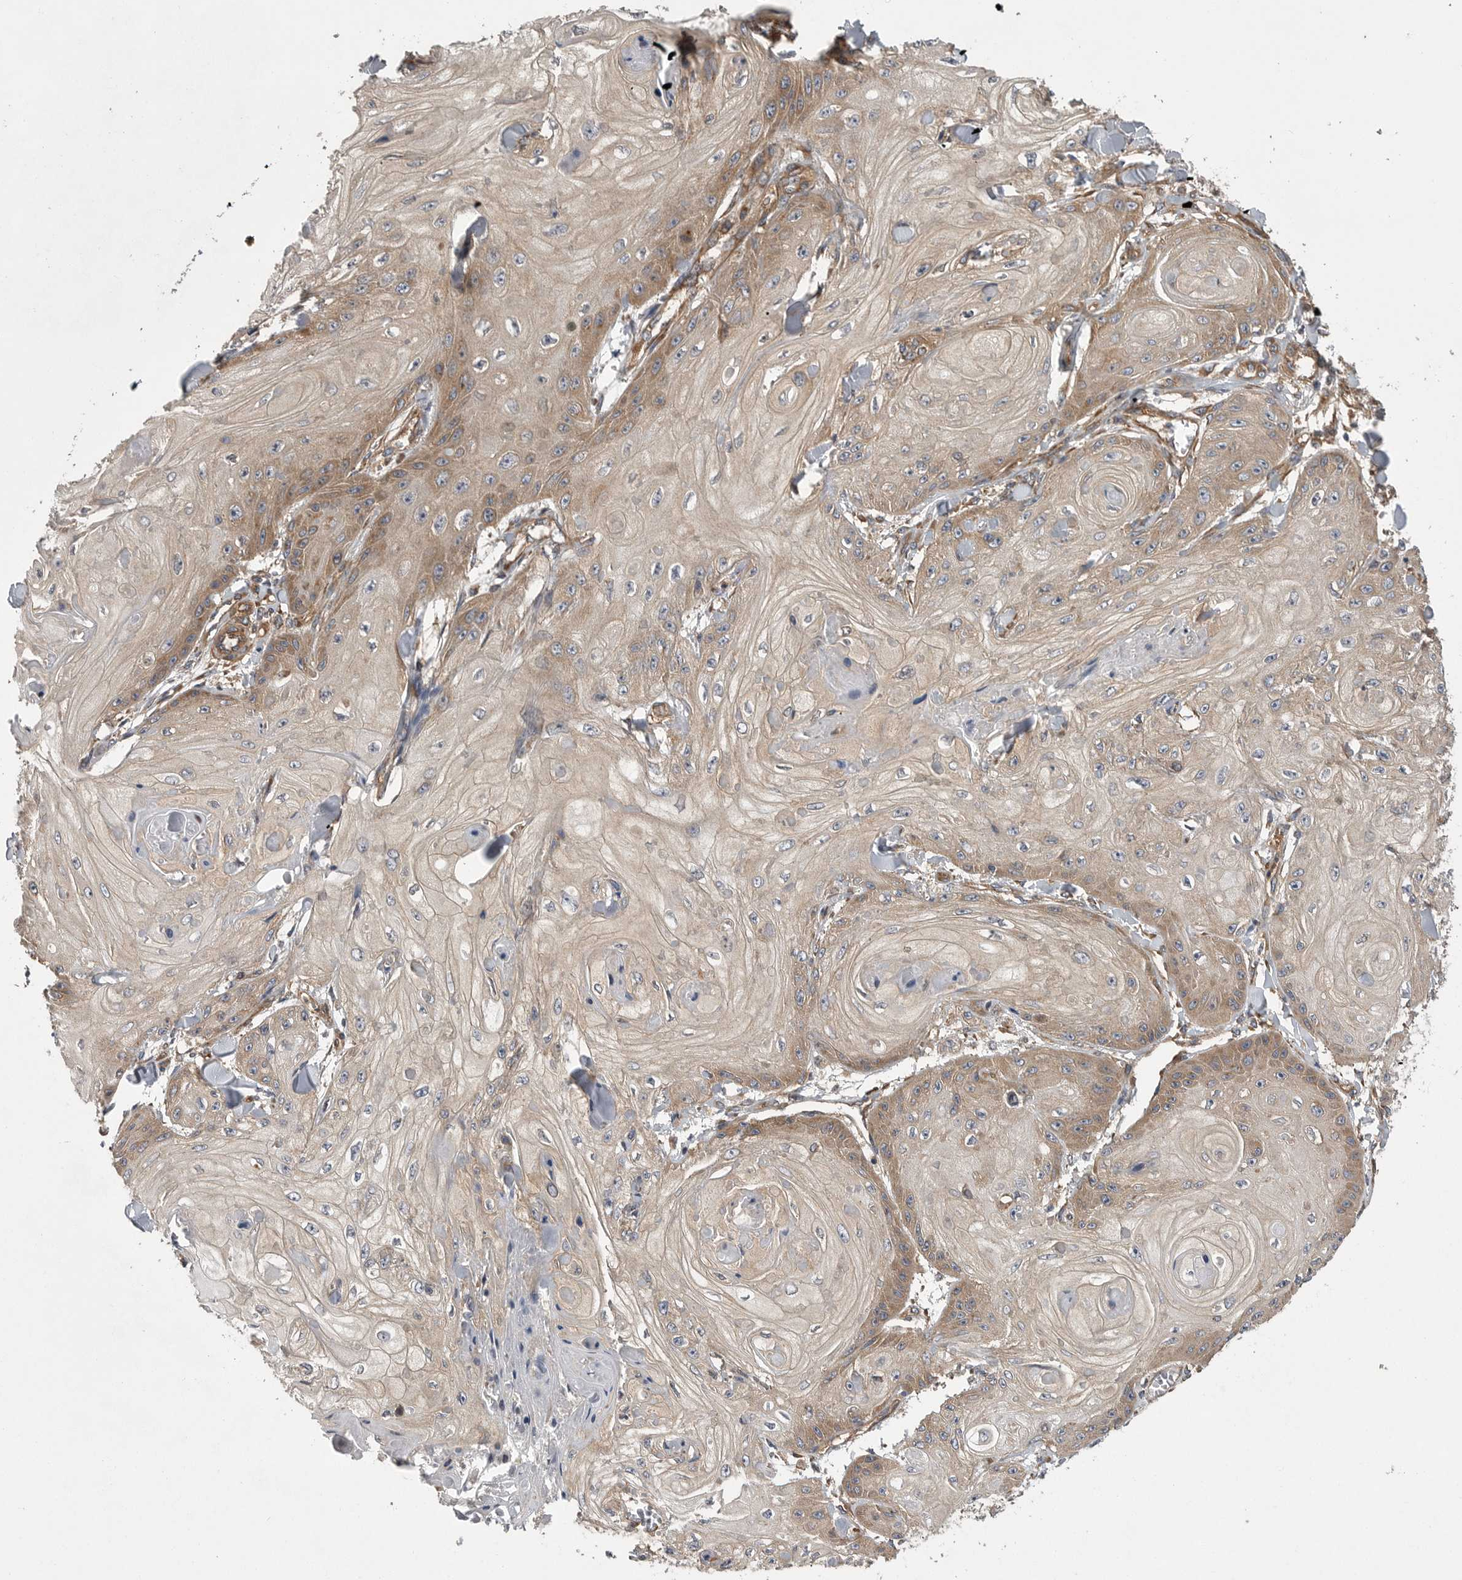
{"staining": {"intensity": "moderate", "quantity": "25%-75%", "location": "cytoplasmic/membranous"}, "tissue": "skin cancer", "cell_type": "Tumor cells", "image_type": "cancer", "snomed": [{"axis": "morphology", "description": "Squamous cell carcinoma, NOS"}, {"axis": "topography", "description": "Skin"}], "caption": "Skin cancer (squamous cell carcinoma) was stained to show a protein in brown. There is medium levels of moderate cytoplasmic/membranous expression in about 25%-75% of tumor cells.", "gene": "OXR1", "patient": {"sex": "male", "age": 74}}